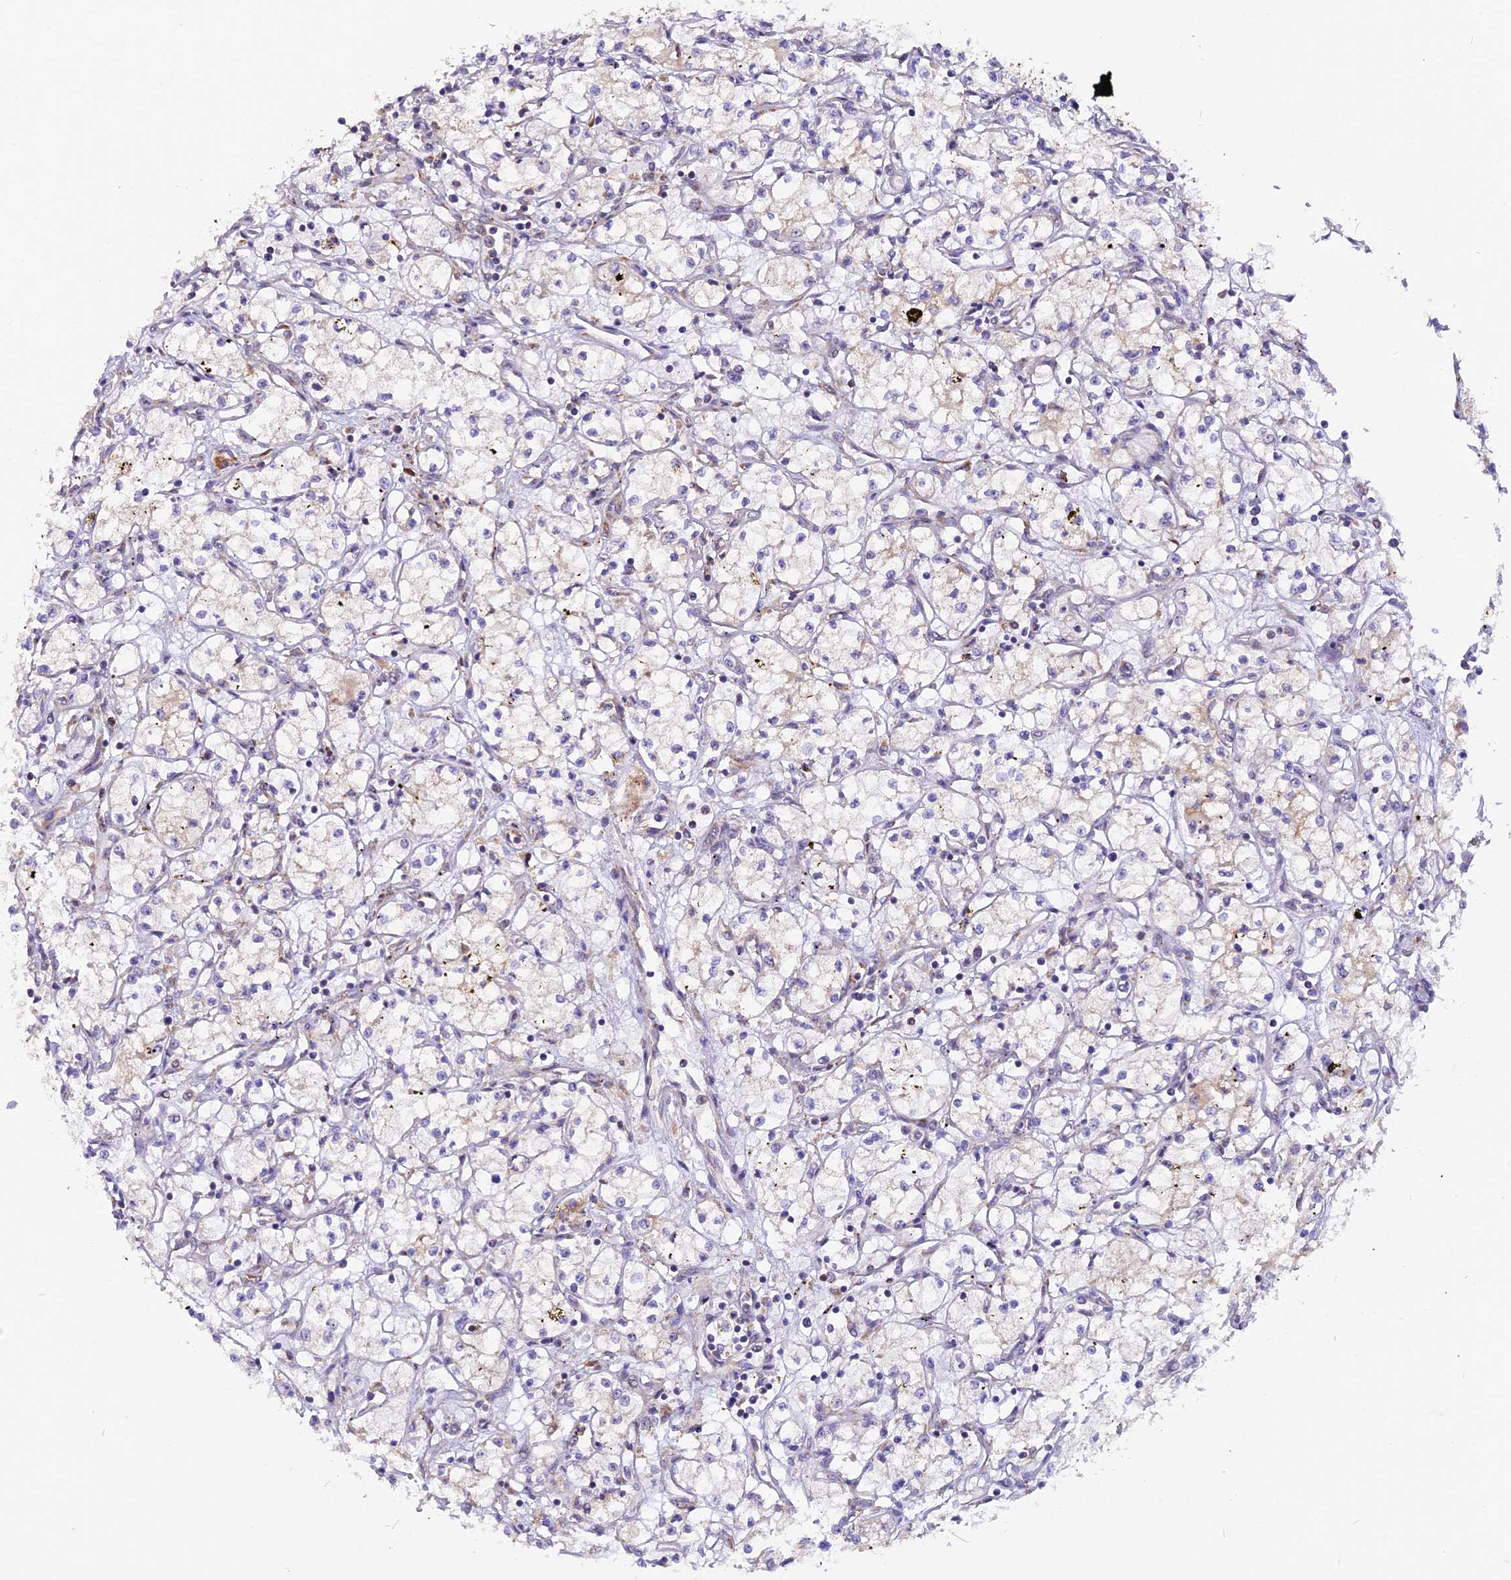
{"staining": {"intensity": "negative", "quantity": "none", "location": "none"}, "tissue": "renal cancer", "cell_type": "Tumor cells", "image_type": "cancer", "snomed": [{"axis": "morphology", "description": "Adenocarcinoma, NOS"}, {"axis": "topography", "description": "Kidney"}], "caption": "This is an IHC image of human adenocarcinoma (renal). There is no expression in tumor cells.", "gene": "GNPTAB", "patient": {"sex": "male", "age": 59}}